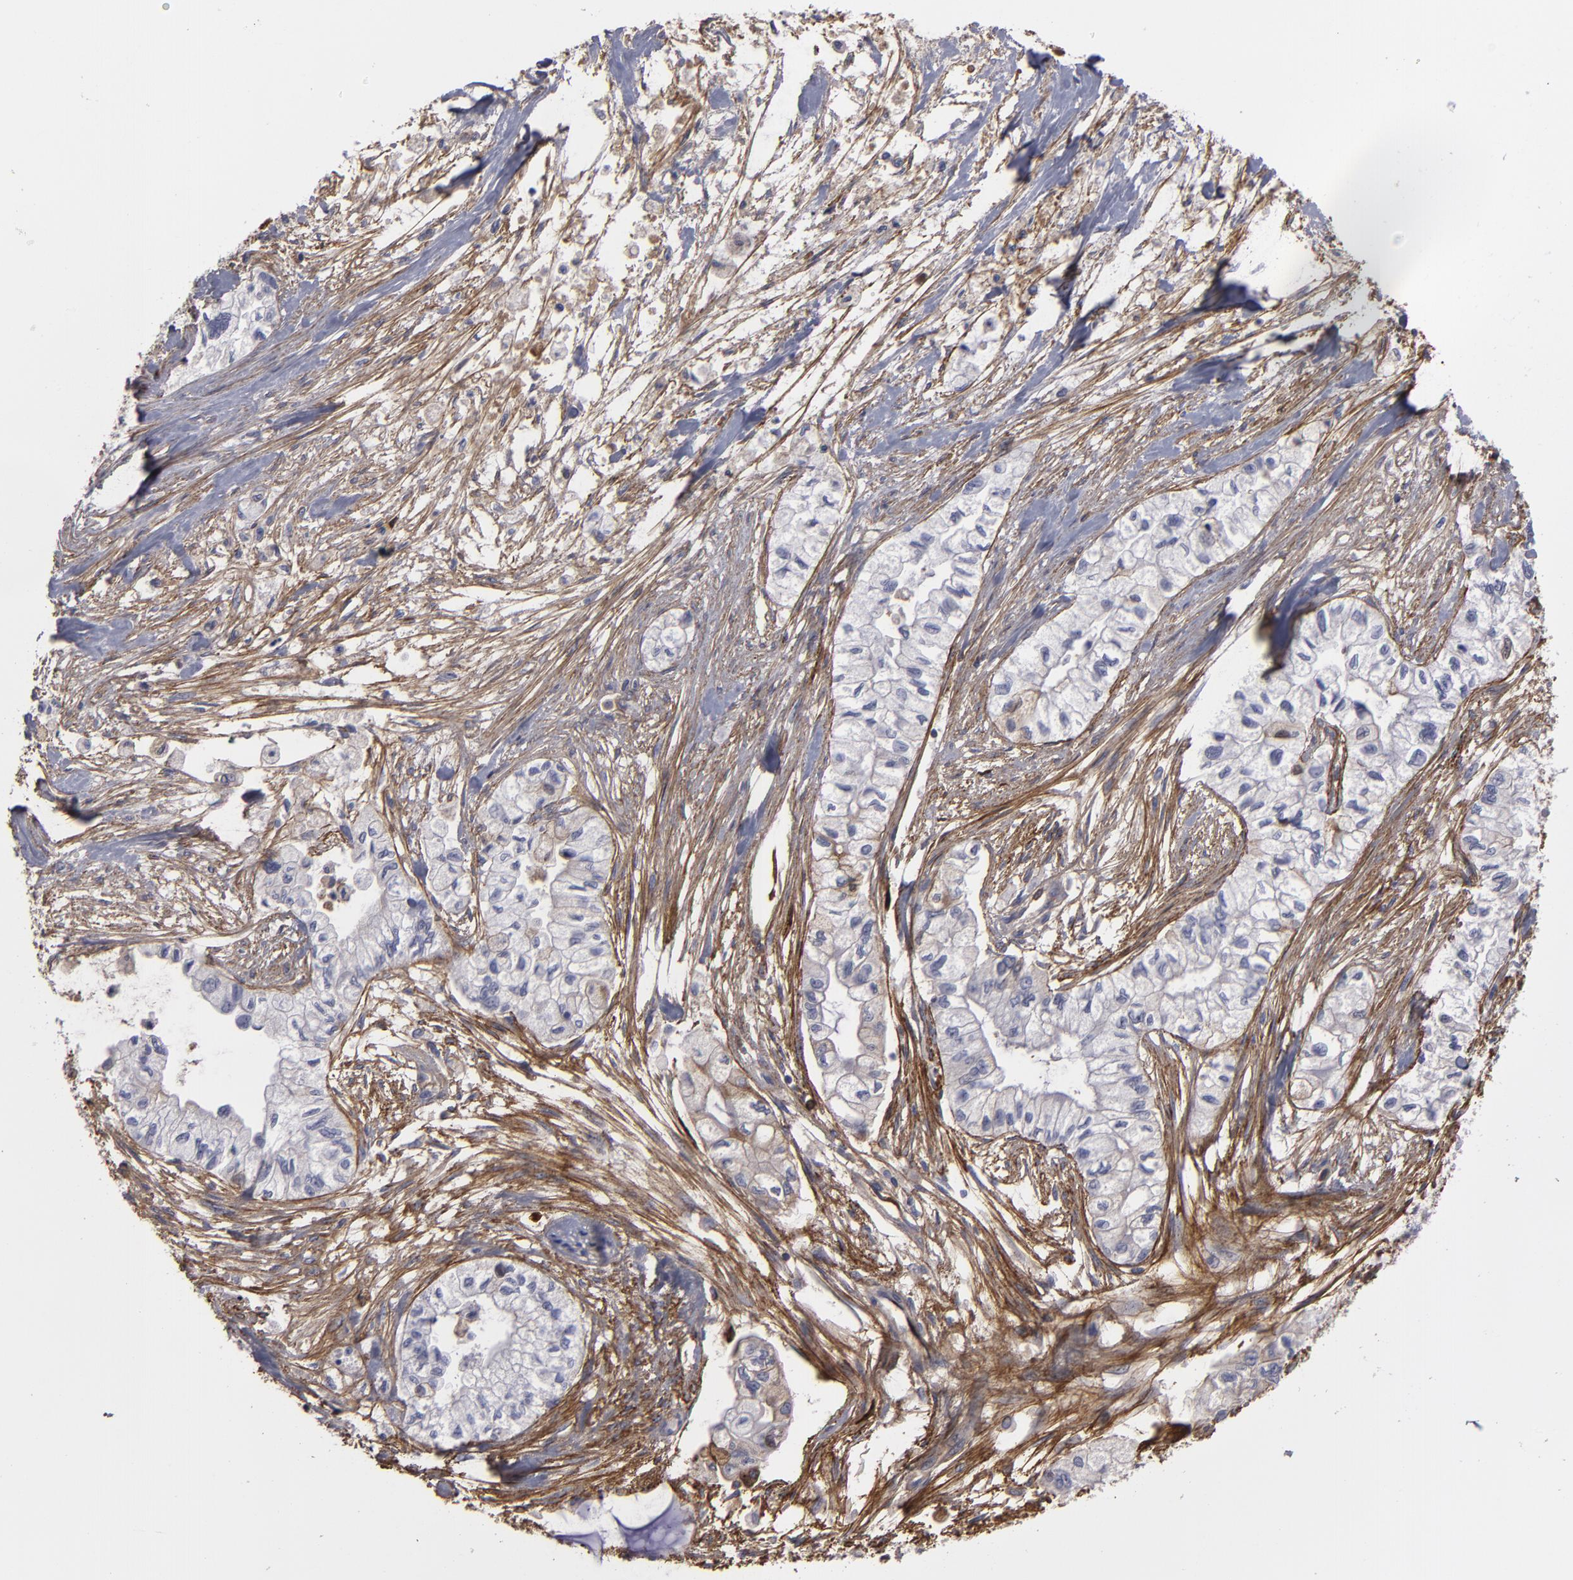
{"staining": {"intensity": "negative", "quantity": "none", "location": "none"}, "tissue": "pancreatic cancer", "cell_type": "Tumor cells", "image_type": "cancer", "snomed": [{"axis": "morphology", "description": "Adenocarcinoma, NOS"}, {"axis": "topography", "description": "Pancreas"}], "caption": "A micrograph of pancreatic cancer stained for a protein exhibits no brown staining in tumor cells. (Brightfield microscopy of DAB (3,3'-diaminobenzidine) IHC at high magnification).", "gene": "FBLN1", "patient": {"sex": "male", "age": 79}}